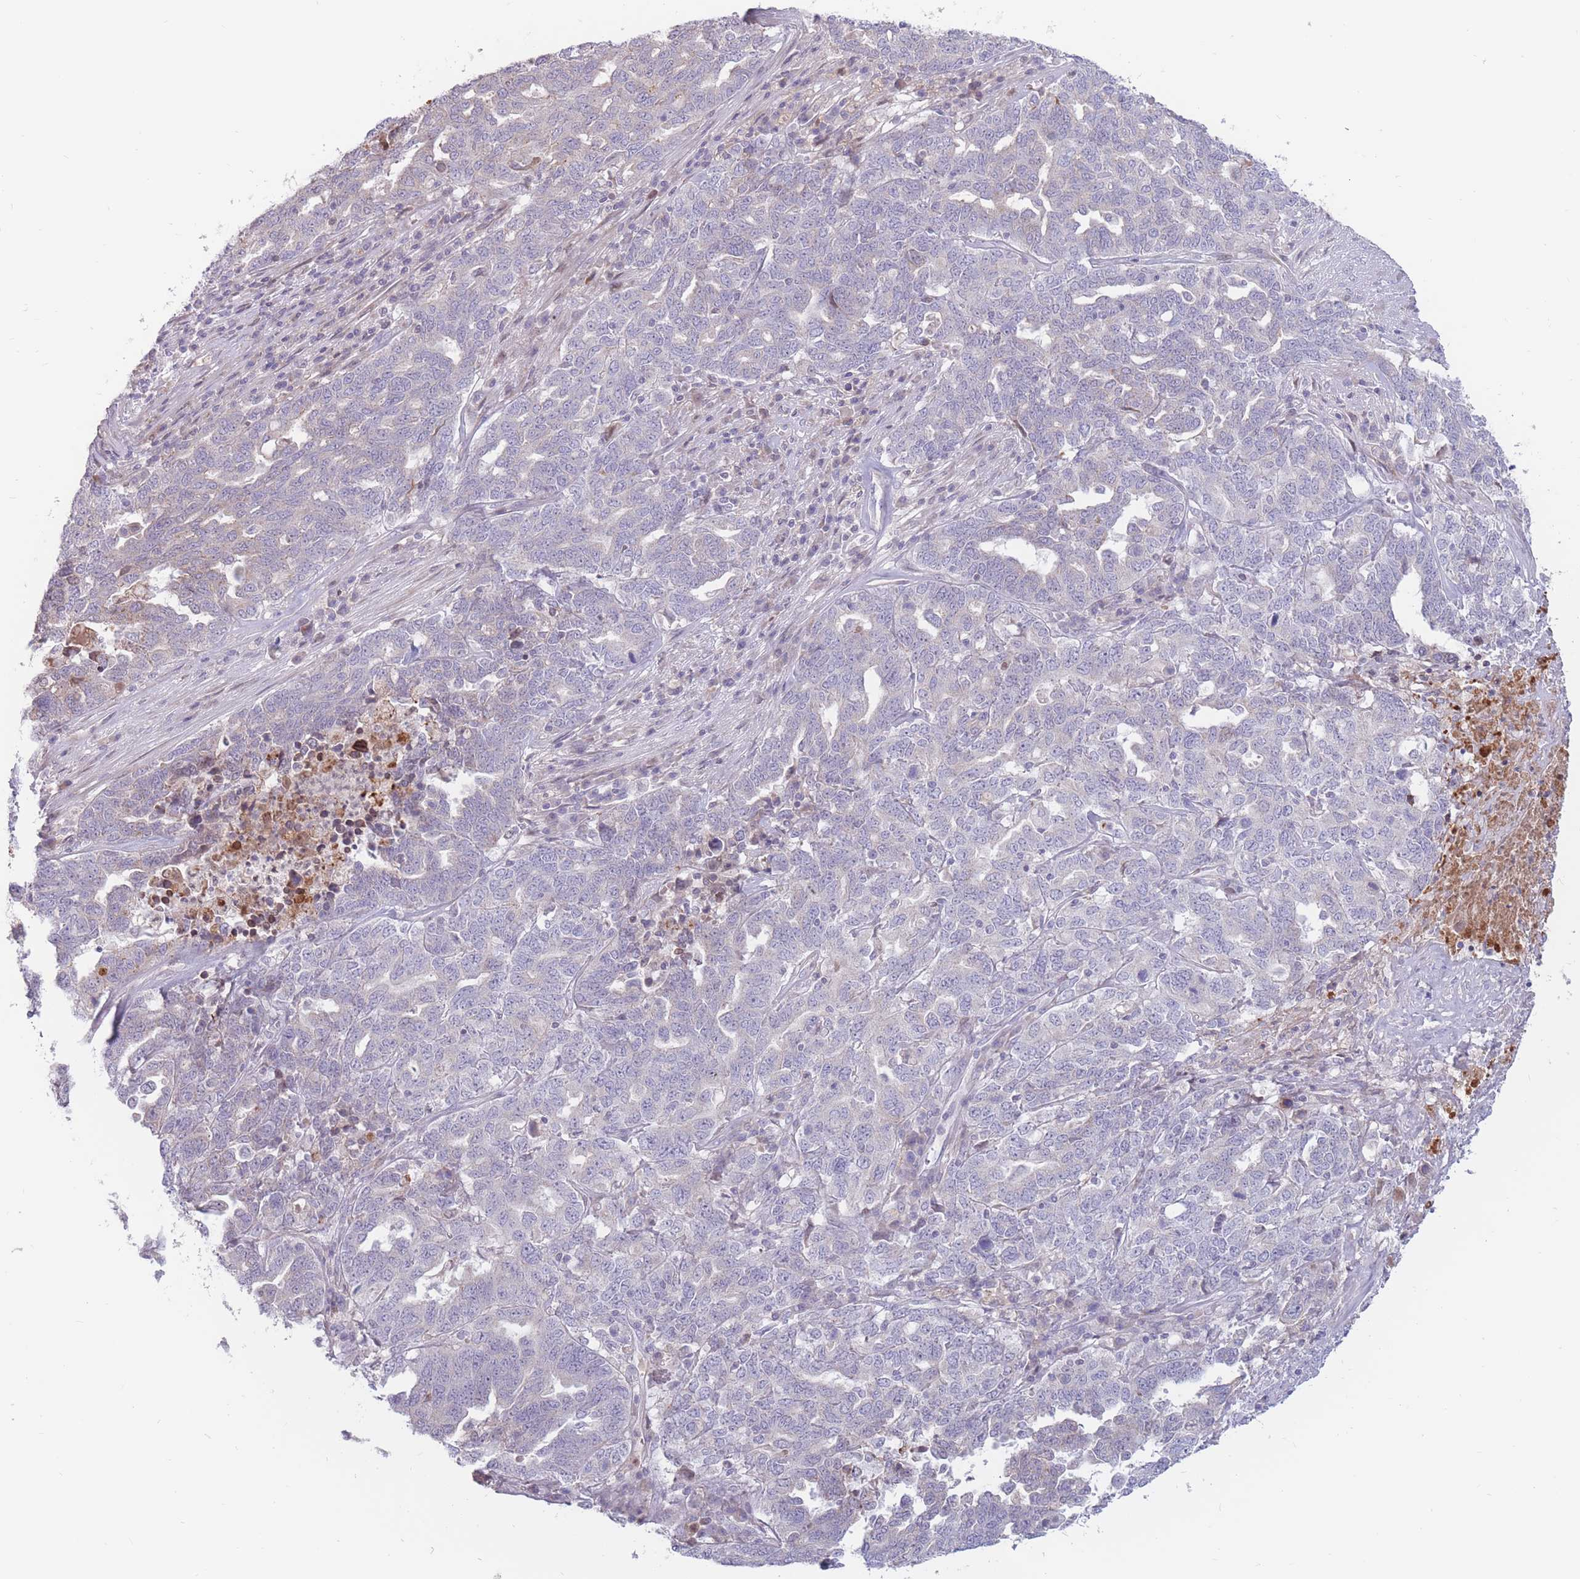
{"staining": {"intensity": "negative", "quantity": "none", "location": "none"}, "tissue": "ovarian cancer", "cell_type": "Tumor cells", "image_type": "cancer", "snomed": [{"axis": "morphology", "description": "Carcinoma, endometroid"}, {"axis": "topography", "description": "Ovary"}], "caption": "Endometroid carcinoma (ovarian) was stained to show a protein in brown. There is no significant positivity in tumor cells. The staining was performed using DAB to visualize the protein expression in brown, while the nuclei were stained in blue with hematoxylin (Magnification: 20x).", "gene": "PTGDR", "patient": {"sex": "female", "age": 62}}